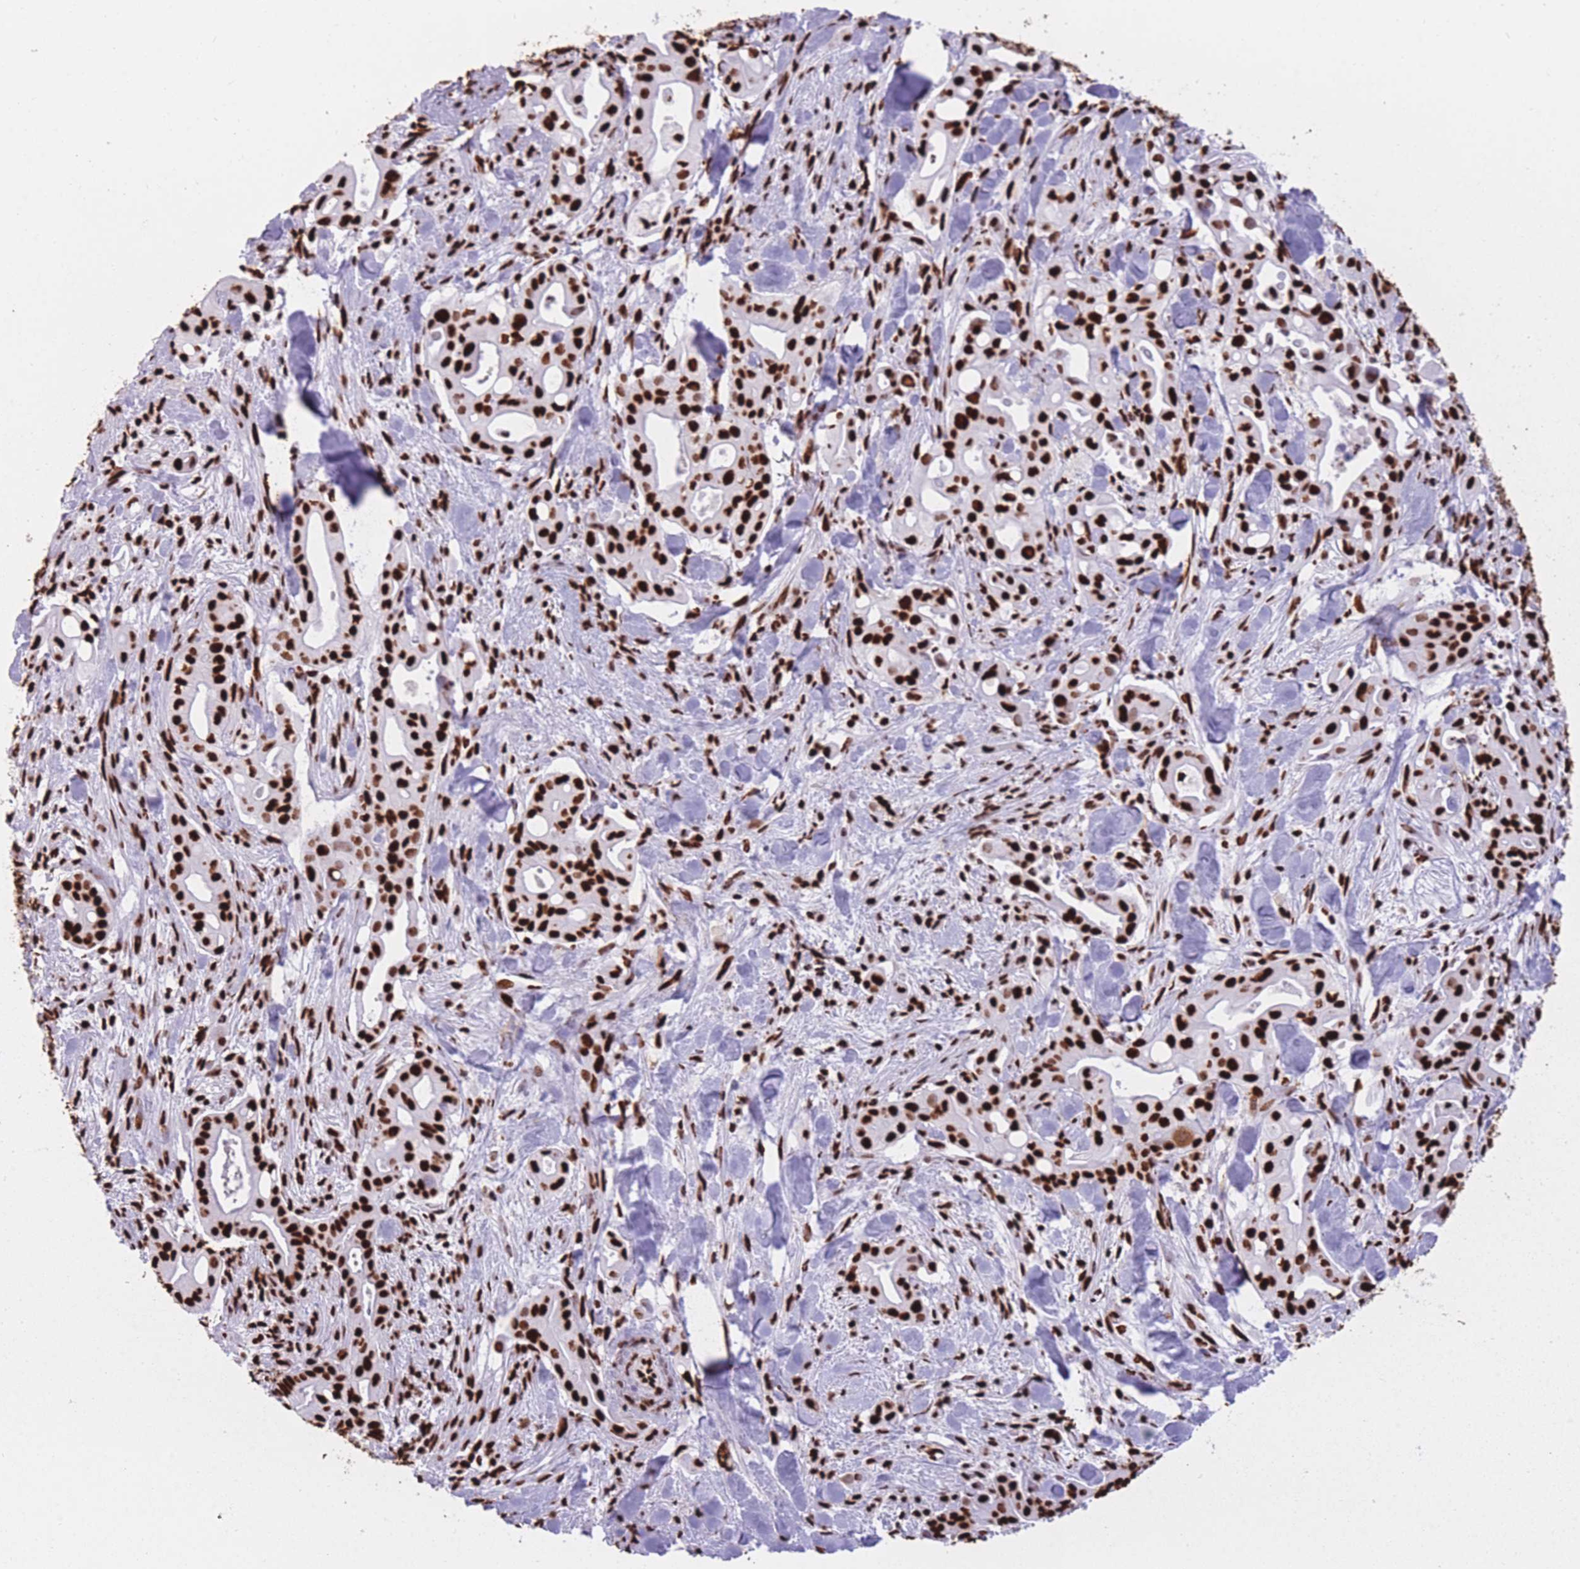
{"staining": {"intensity": "strong", "quantity": ">75%", "location": "nuclear"}, "tissue": "liver cancer", "cell_type": "Tumor cells", "image_type": "cancer", "snomed": [{"axis": "morphology", "description": "Cholangiocarcinoma"}, {"axis": "topography", "description": "Liver"}], "caption": "About >75% of tumor cells in liver cancer exhibit strong nuclear protein positivity as visualized by brown immunohistochemical staining.", "gene": "HNRNPUL1", "patient": {"sex": "female", "age": 68}}